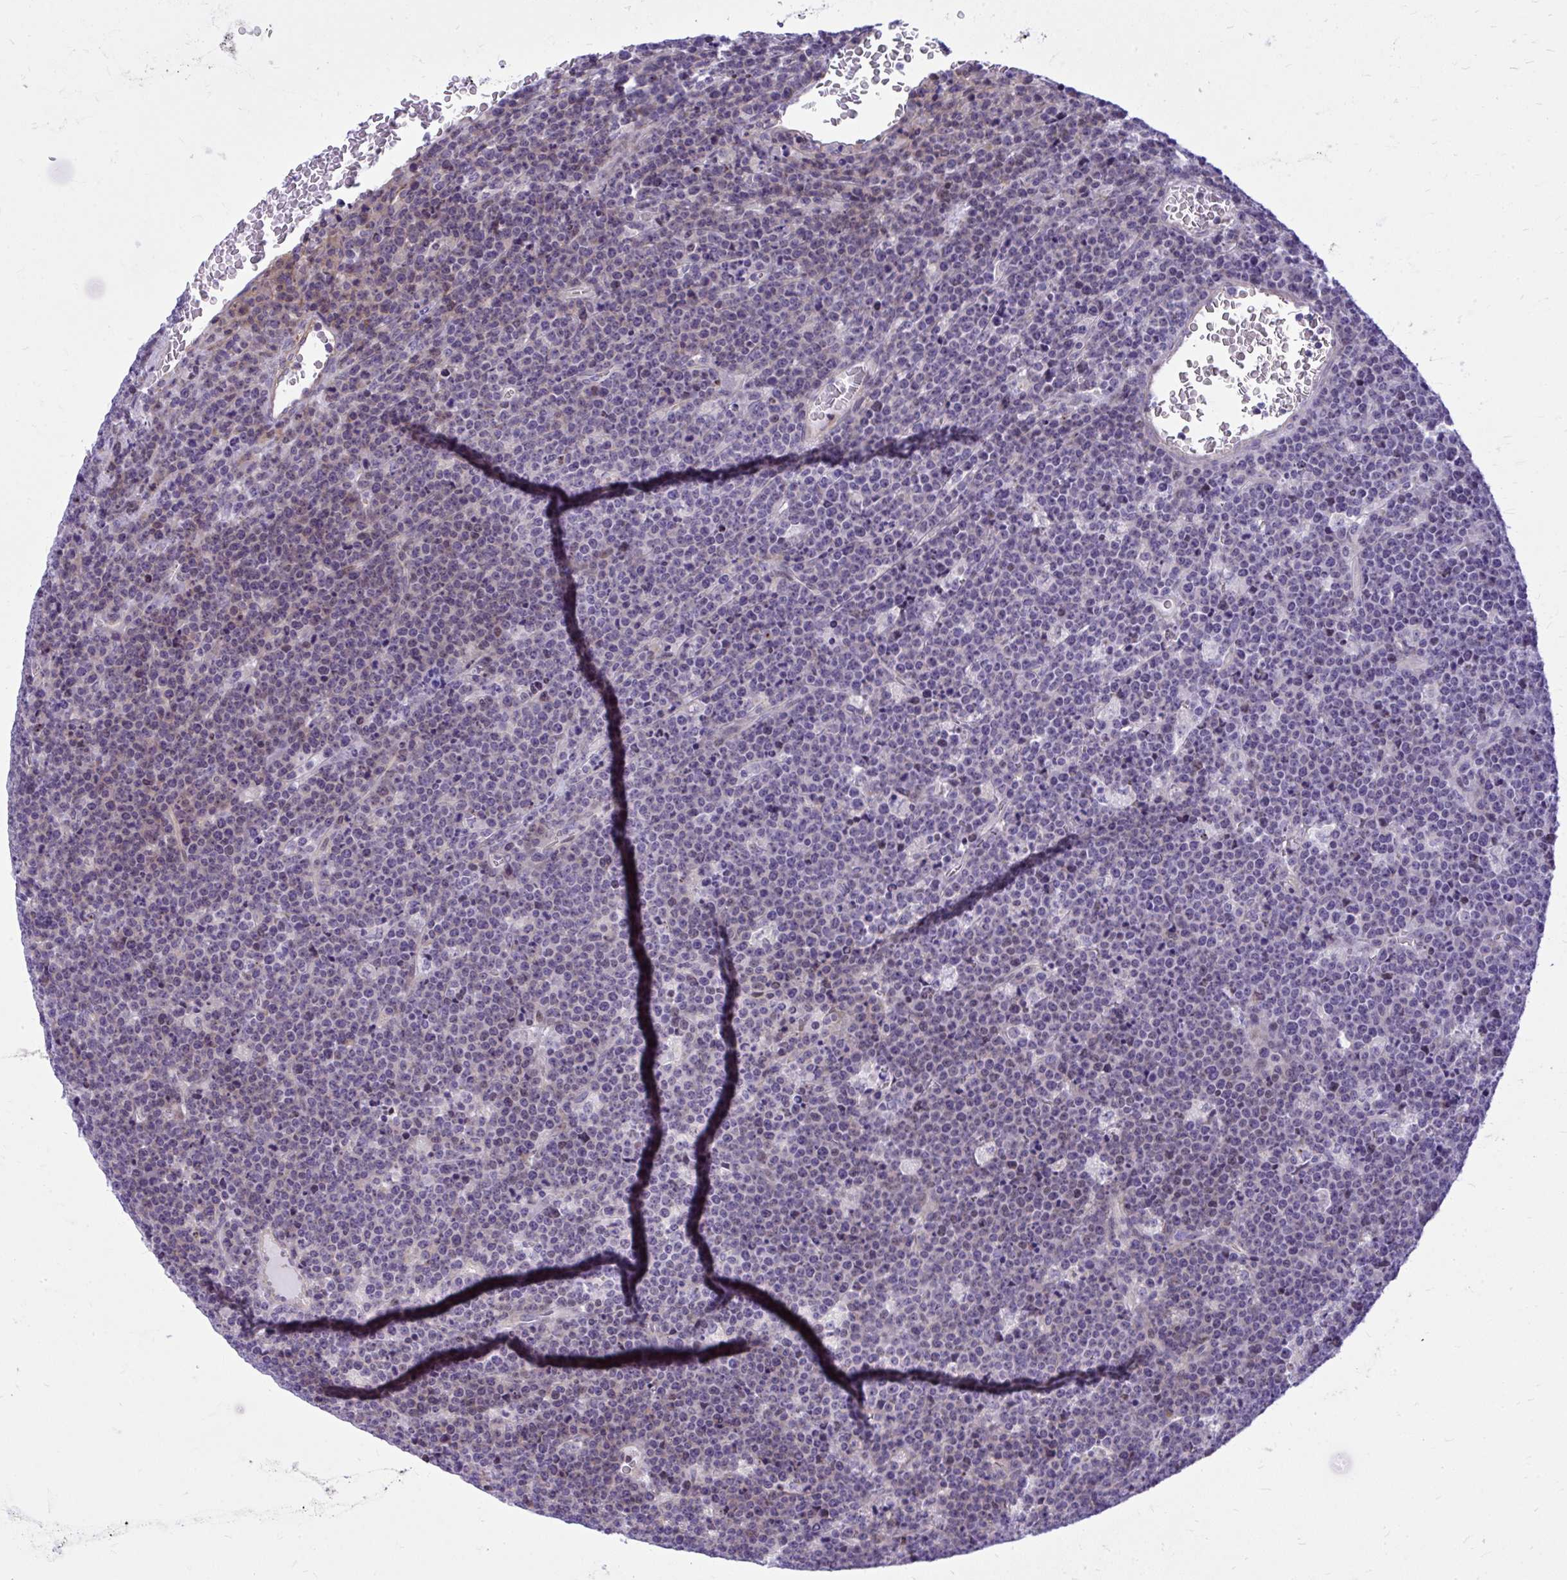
{"staining": {"intensity": "negative", "quantity": "none", "location": "none"}, "tissue": "lymphoma", "cell_type": "Tumor cells", "image_type": "cancer", "snomed": [{"axis": "morphology", "description": "Malignant lymphoma, non-Hodgkin's type, High grade"}, {"axis": "topography", "description": "Ovary"}], "caption": "Image shows no protein expression in tumor cells of malignant lymphoma, non-Hodgkin's type (high-grade) tissue.", "gene": "GRK4", "patient": {"sex": "female", "age": 56}}